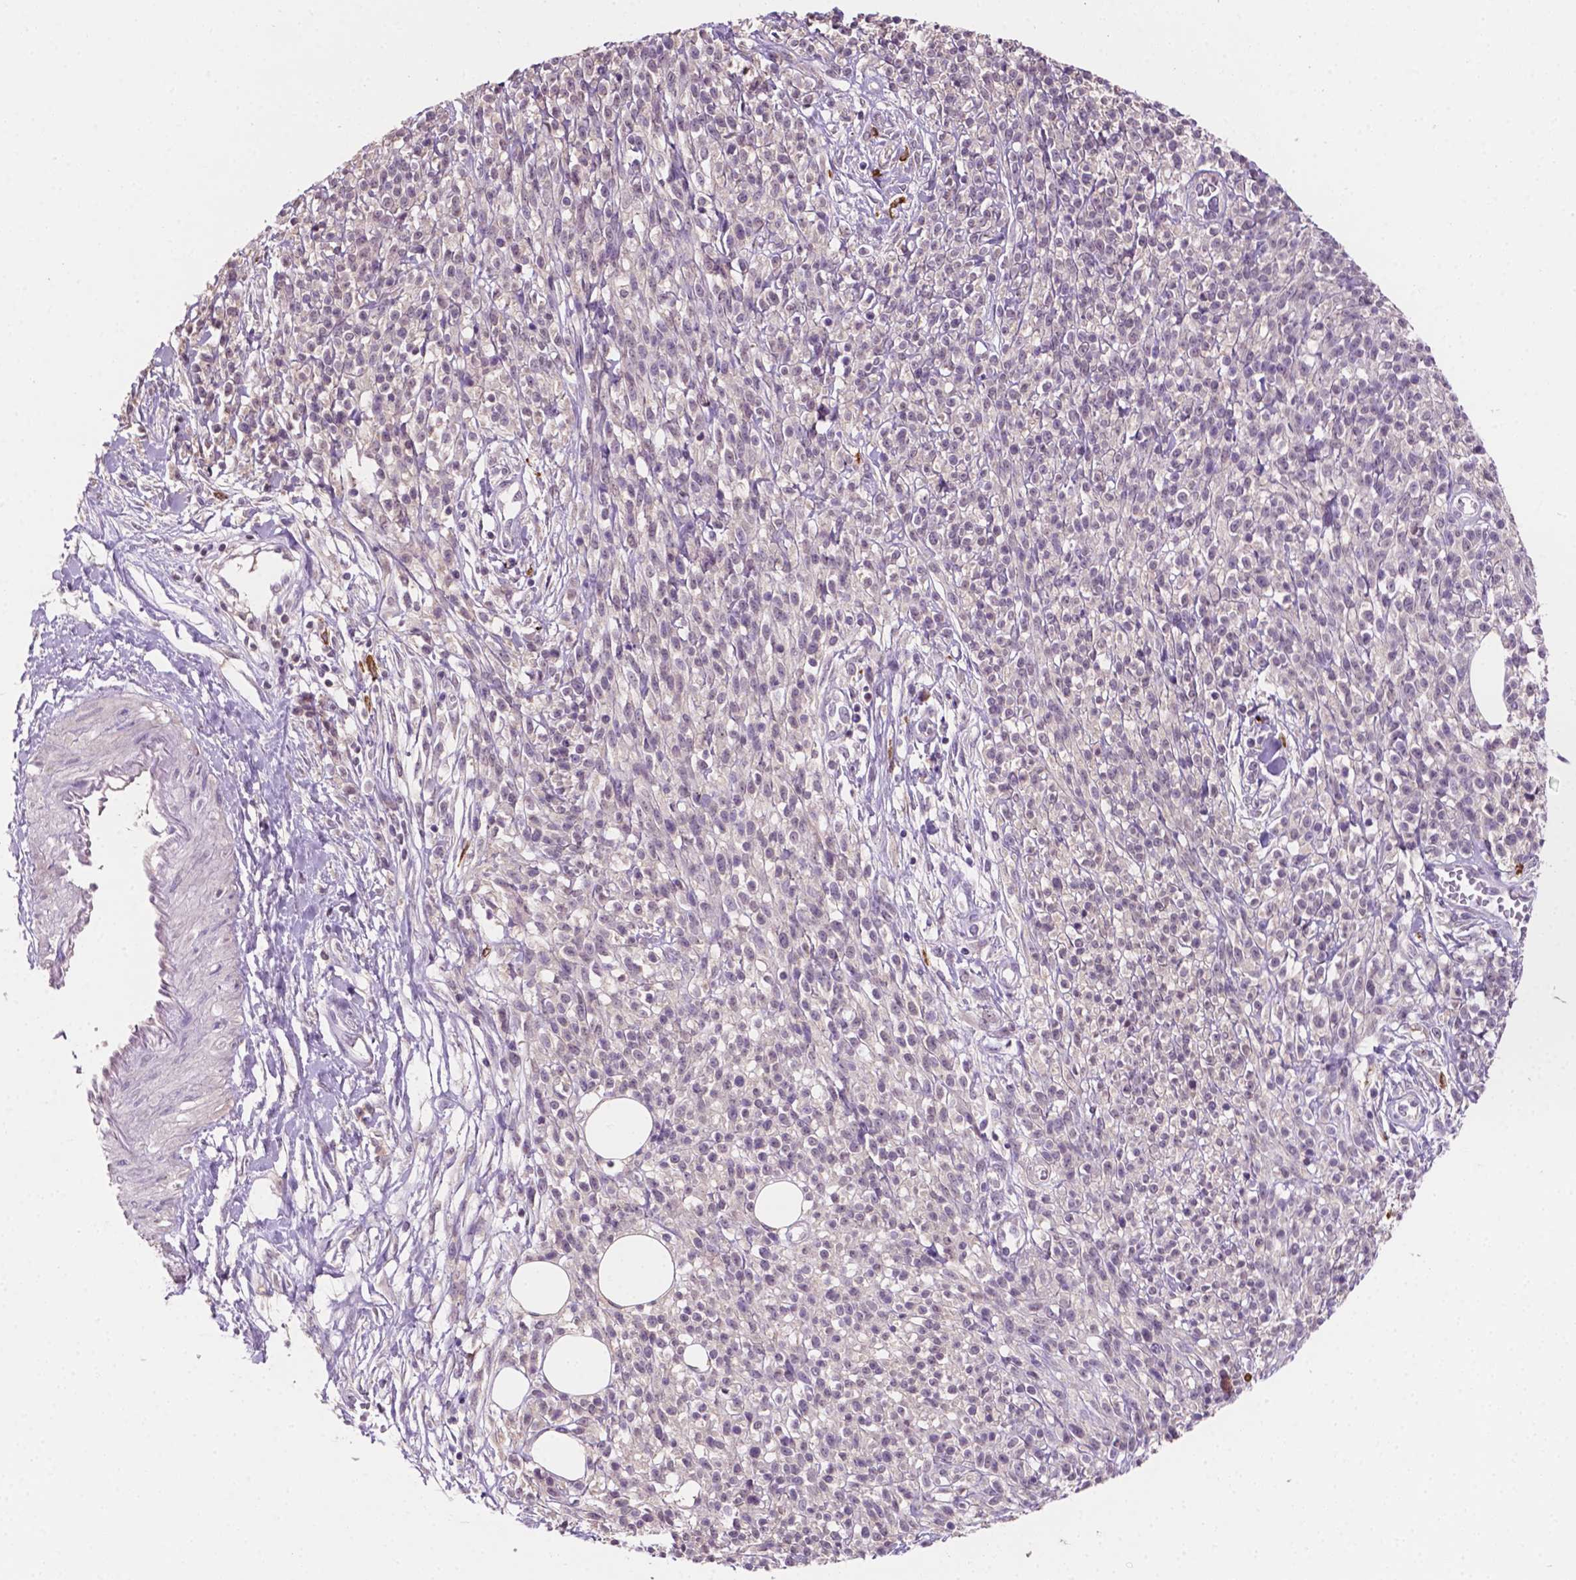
{"staining": {"intensity": "negative", "quantity": "none", "location": "none"}, "tissue": "melanoma", "cell_type": "Tumor cells", "image_type": "cancer", "snomed": [{"axis": "morphology", "description": "Malignant melanoma, NOS"}, {"axis": "topography", "description": "Skin"}, {"axis": "topography", "description": "Skin of trunk"}], "caption": "A micrograph of human malignant melanoma is negative for staining in tumor cells.", "gene": "MROH6", "patient": {"sex": "male", "age": 74}}